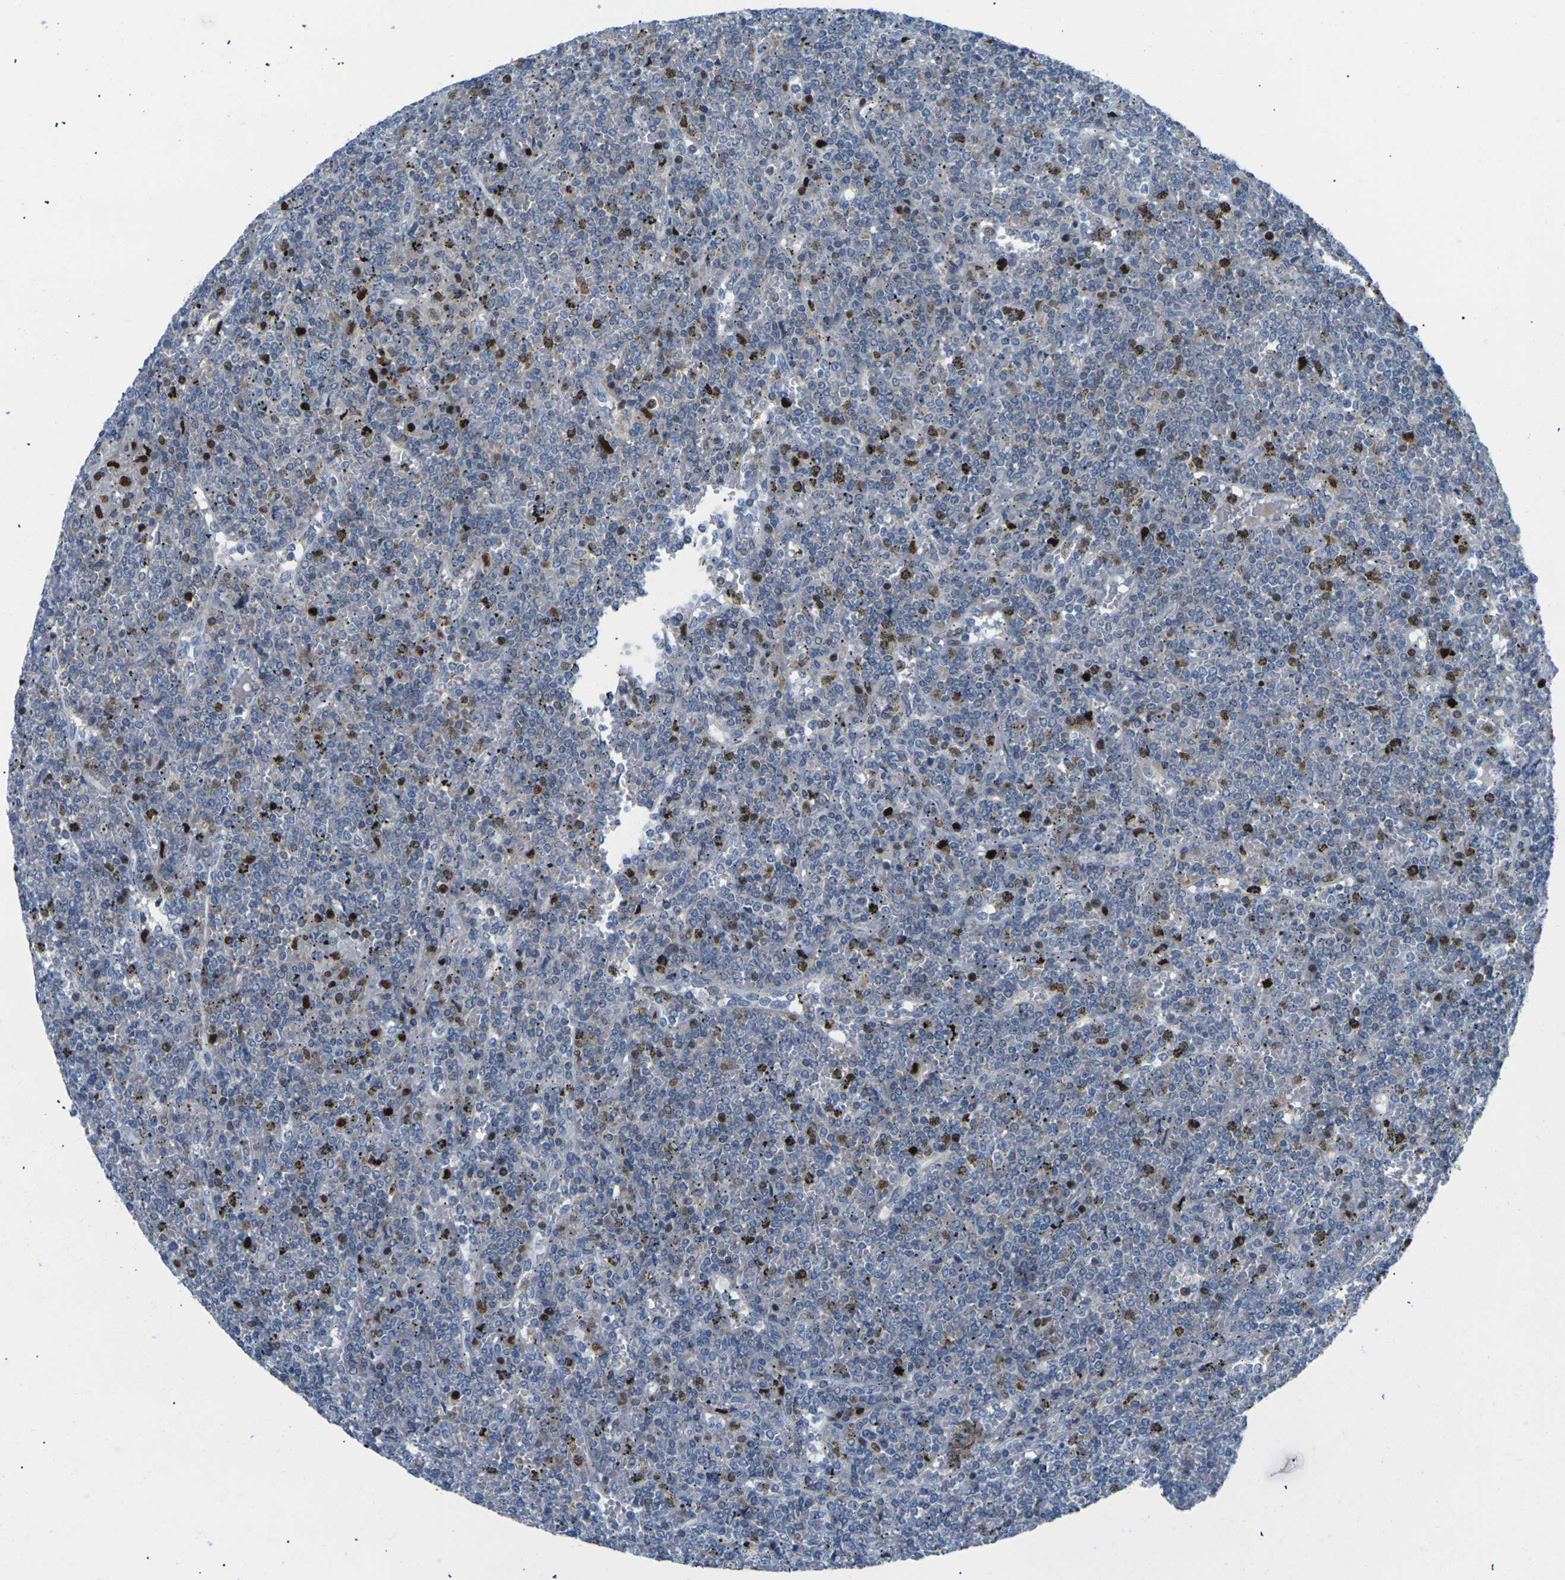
{"staining": {"intensity": "weak", "quantity": "<25%", "location": "nuclear"}, "tissue": "lymphoma", "cell_type": "Tumor cells", "image_type": "cancer", "snomed": [{"axis": "morphology", "description": "Malignant lymphoma, non-Hodgkin's type, Low grade"}, {"axis": "topography", "description": "Spleen"}], "caption": "IHC histopathology image of neoplastic tissue: low-grade malignant lymphoma, non-Hodgkin's type stained with DAB demonstrates no significant protein staining in tumor cells.", "gene": "RPS6KA3", "patient": {"sex": "female", "age": 19}}